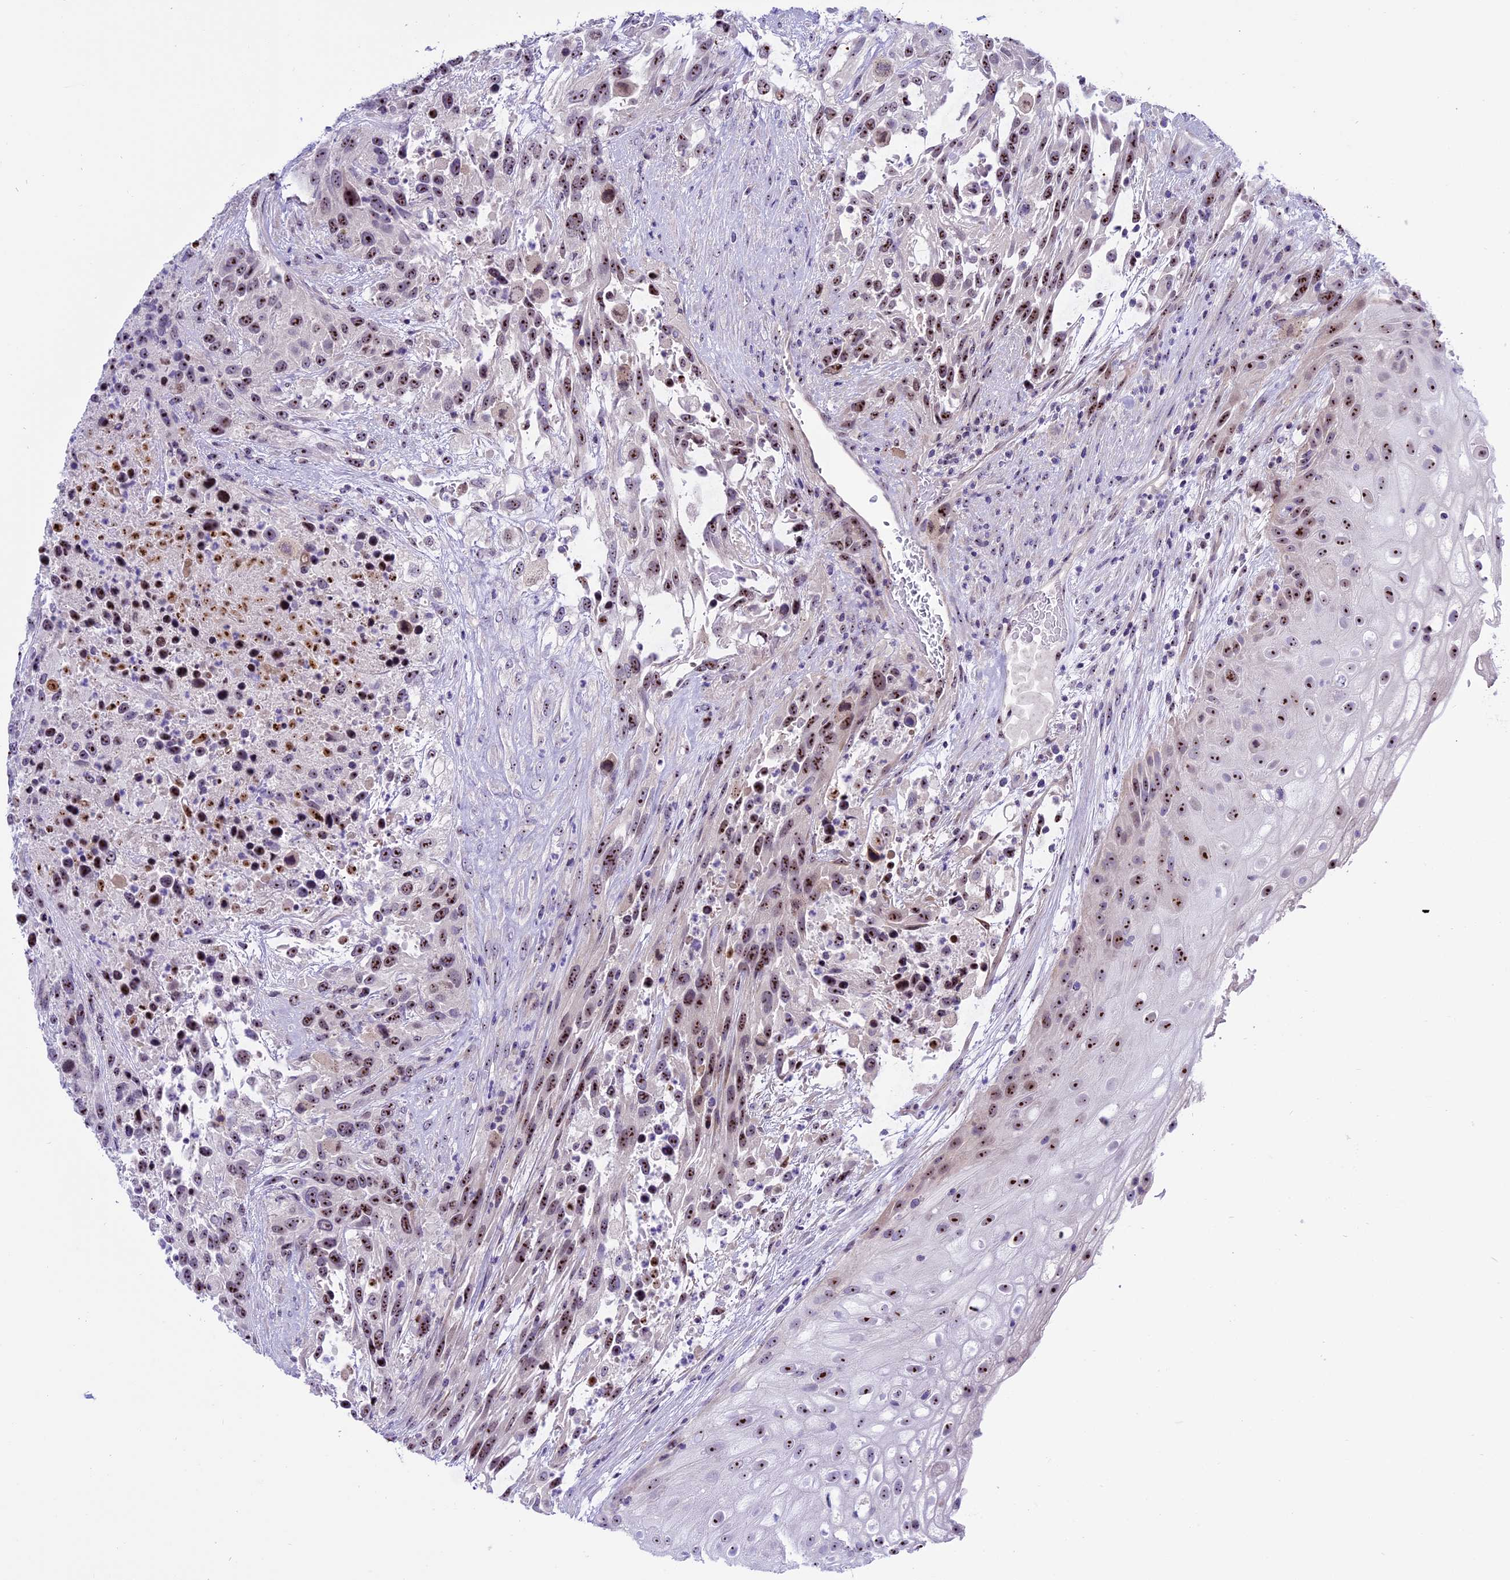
{"staining": {"intensity": "moderate", "quantity": ">75%", "location": "nuclear"}, "tissue": "urothelial cancer", "cell_type": "Tumor cells", "image_type": "cancer", "snomed": [{"axis": "morphology", "description": "Urothelial carcinoma, High grade"}, {"axis": "topography", "description": "Urinary bladder"}], "caption": "Immunohistochemistry photomicrograph of neoplastic tissue: urothelial carcinoma (high-grade) stained using immunohistochemistry (IHC) reveals medium levels of moderate protein expression localized specifically in the nuclear of tumor cells, appearing as a nuclear brown color.", "gene": "TBL3", "patient": {"sex": "female", "age": 70}}